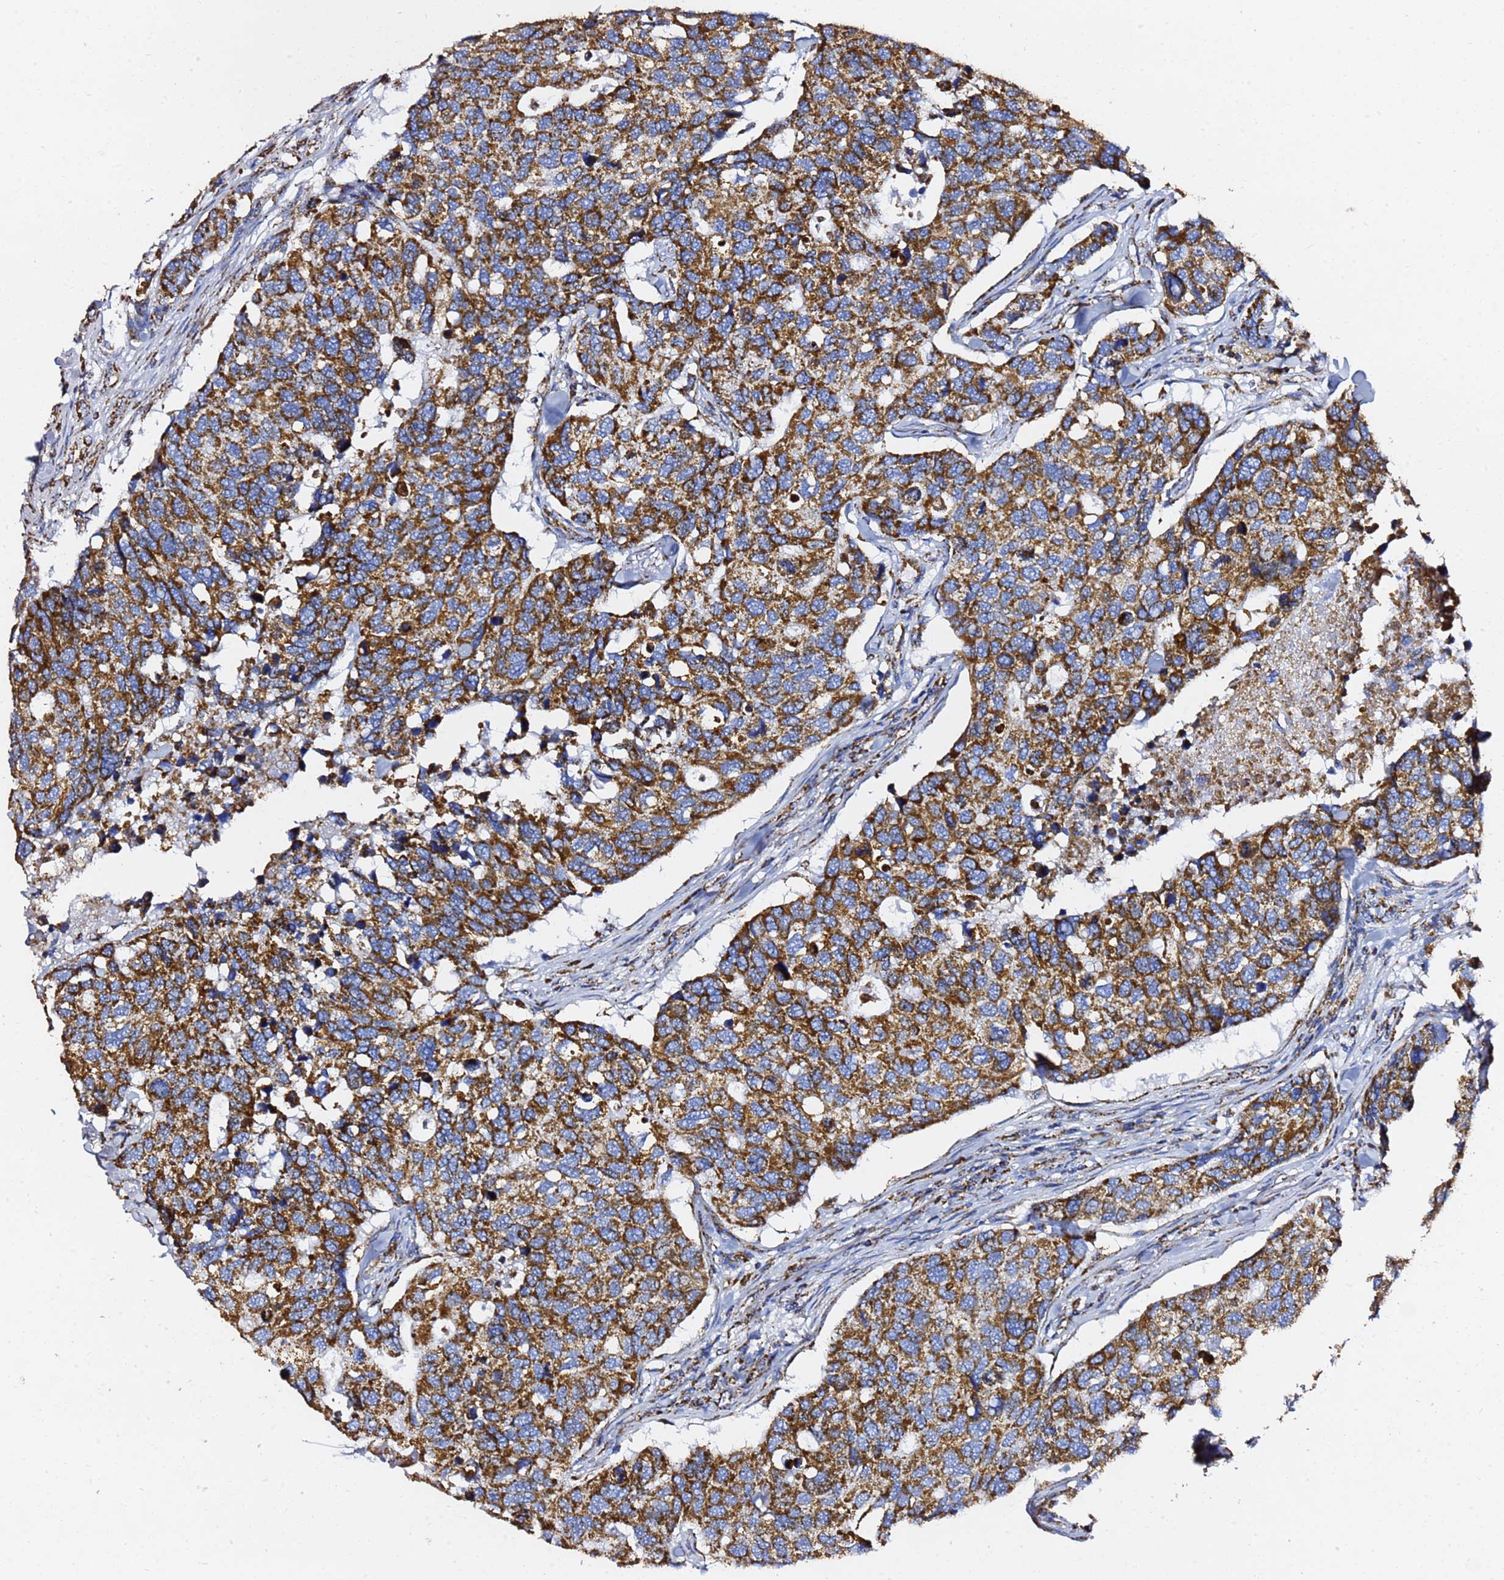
{"staining": {"intensity": "strong", "quantity": ">75%", "location": "cytoplasmic/membranous"}, "tissue": "breast cancer", "cell_type": "Tumor cells", "image_type": "cancer", "snomed": [{"axis": "morphology", "description": "Duct carcinoma"}, {"axis": "topography", "description": "Breast"}], "caption": "An immunohistochemistry histopathology image of neoplastic tissue is shown. Protein staining in brown shows strong cytoplasmic/membranous positivity in breast cancer (invasive ductal carcinoma) within tumor cells.", "gene": "PHB2", "patient": {"sex": "female", "age": 83}}